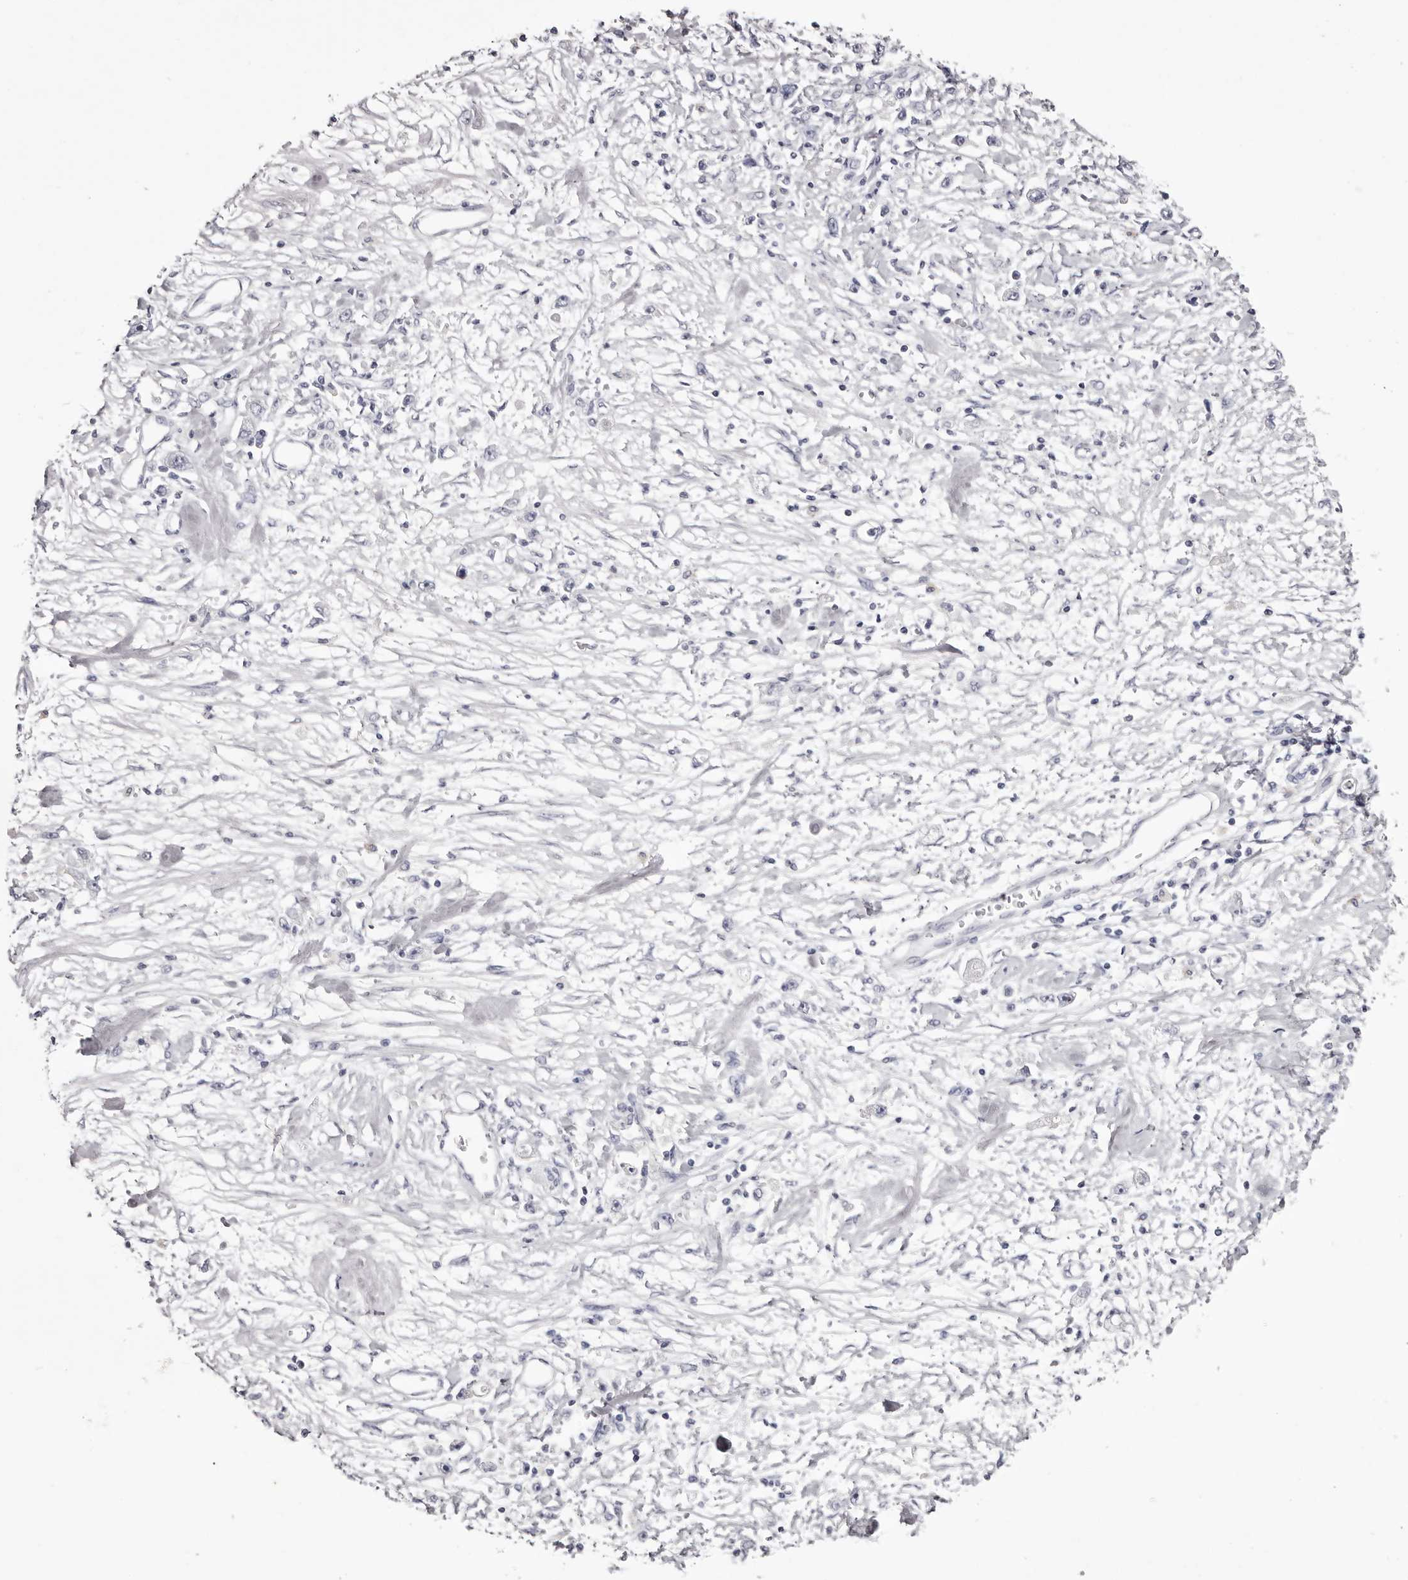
{"staining": {"intensity": "negative", "quantity": "none", "location": "none"}, "tissue": "stomach cancer", "cell_type": "Tumor cells", "image_type": "cancer", "snomed": [{"axis": "morphology", "description": "Adenocarcinoma, NOS"}, {"axis": "topography", "description": "Stomach"}], "caption": "IHC of human adenocarcinoma (stomach) demonstrates no expression in tumor cells.", "gene": "CA6", "patient": {"sex": "female", "age": 59}}